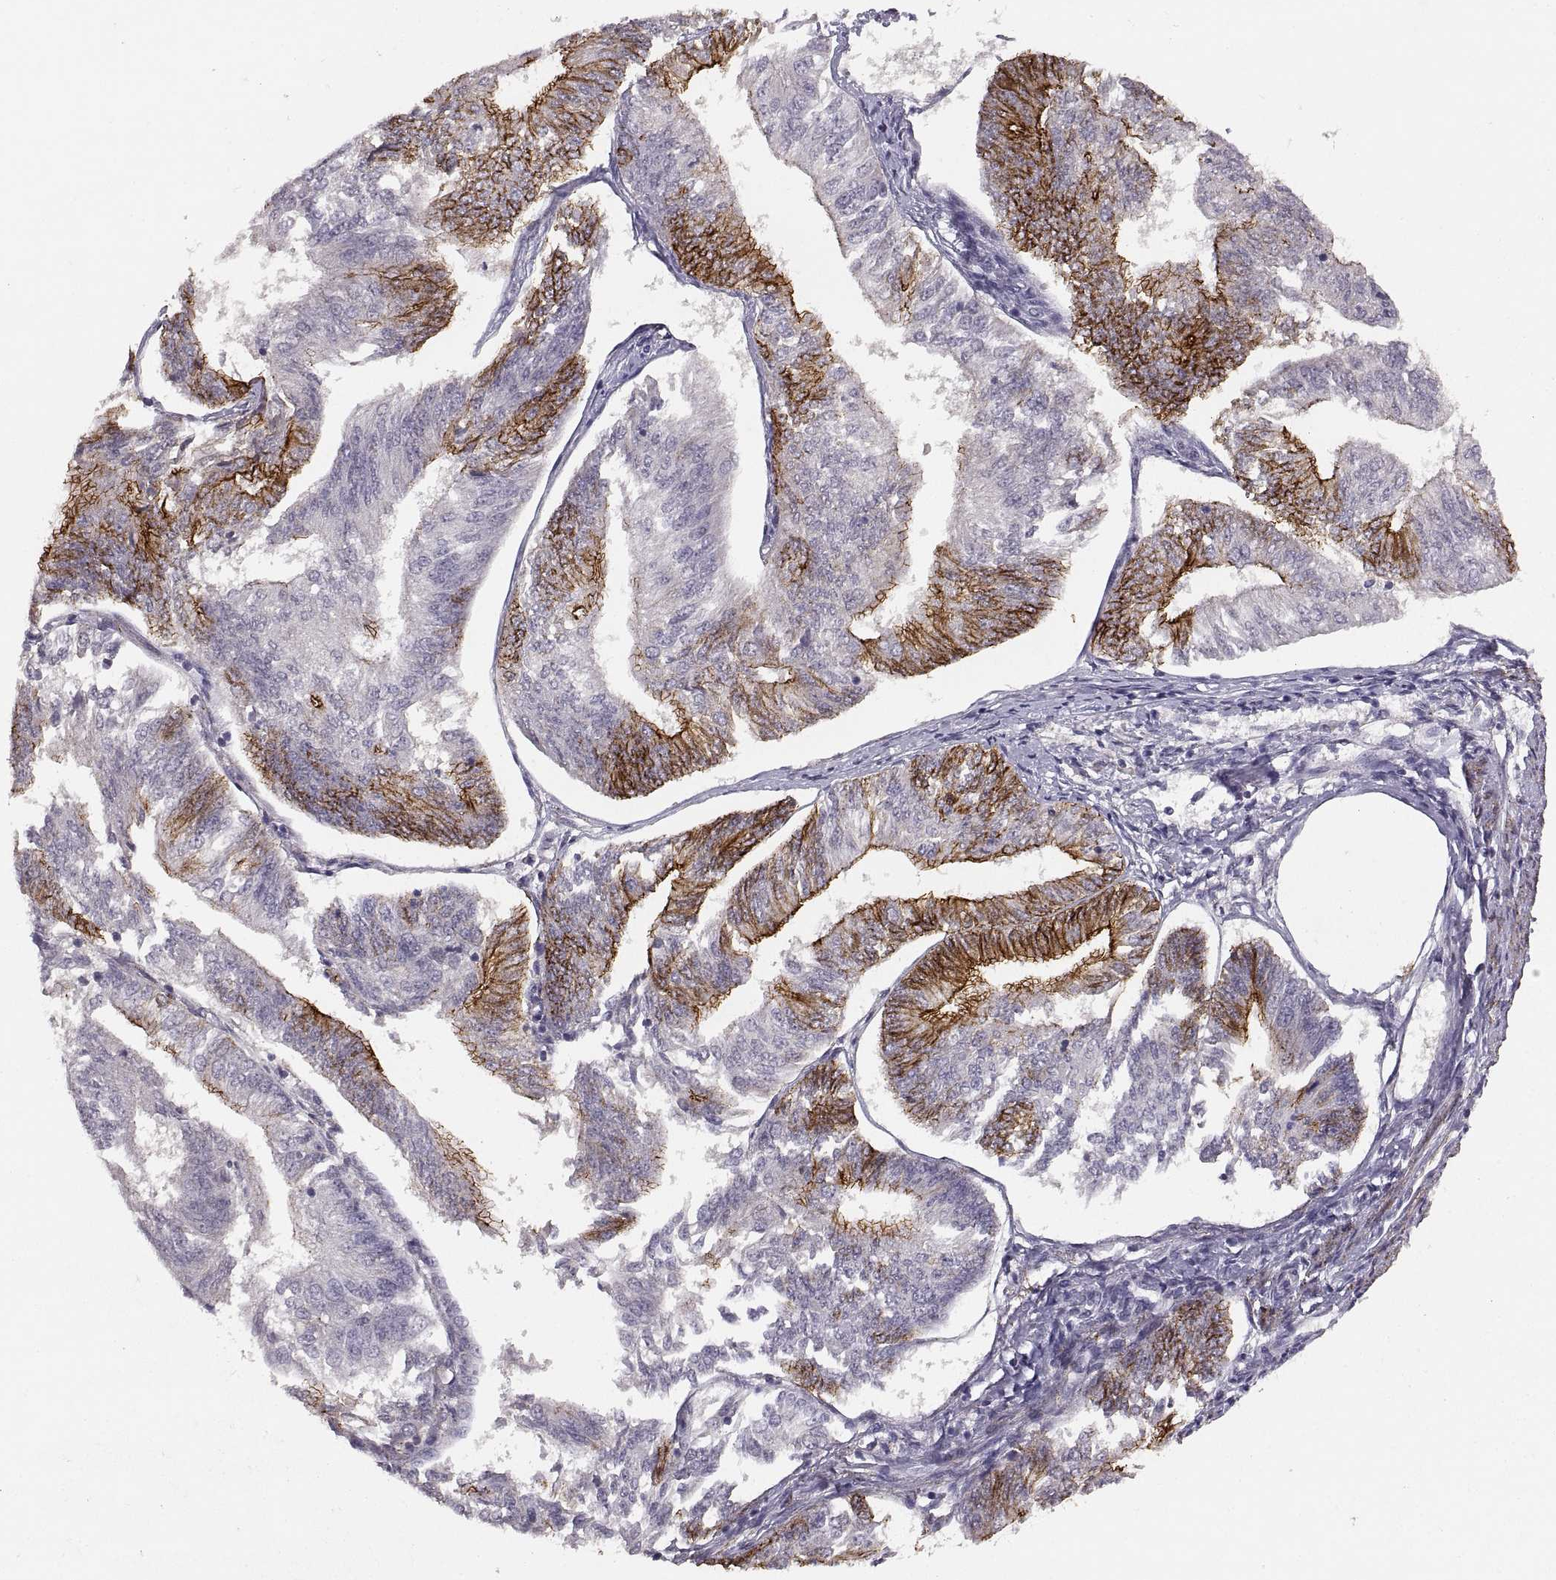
{"staining": {"intensity": "strong", "quantity": "25%-75%", "location": "cytoplasmic/membranous"}, "tissue": "endometrial cancer", "cell_type": "Tumor cells", "image_type": "cancer", "snomed": [{"axis": "morphology", "description": "Adenocarcinoma, NOS"}, {"axis": "topography", "description": "Endometrium"}], "caption": "Immunohistochemistry (IHC) photomicrograph of neoplastic tissue: human endometrial cancer stained using immunohistochemistry (IHC) demonstrates high levels of strong protein expression localized specifically in the cytoplasmic/membranous of tumor cells, appearing as a cytoplasmic/membranous brown color.", "gene": "CDH2", "patient": {"sex": "female", "age": 58}}